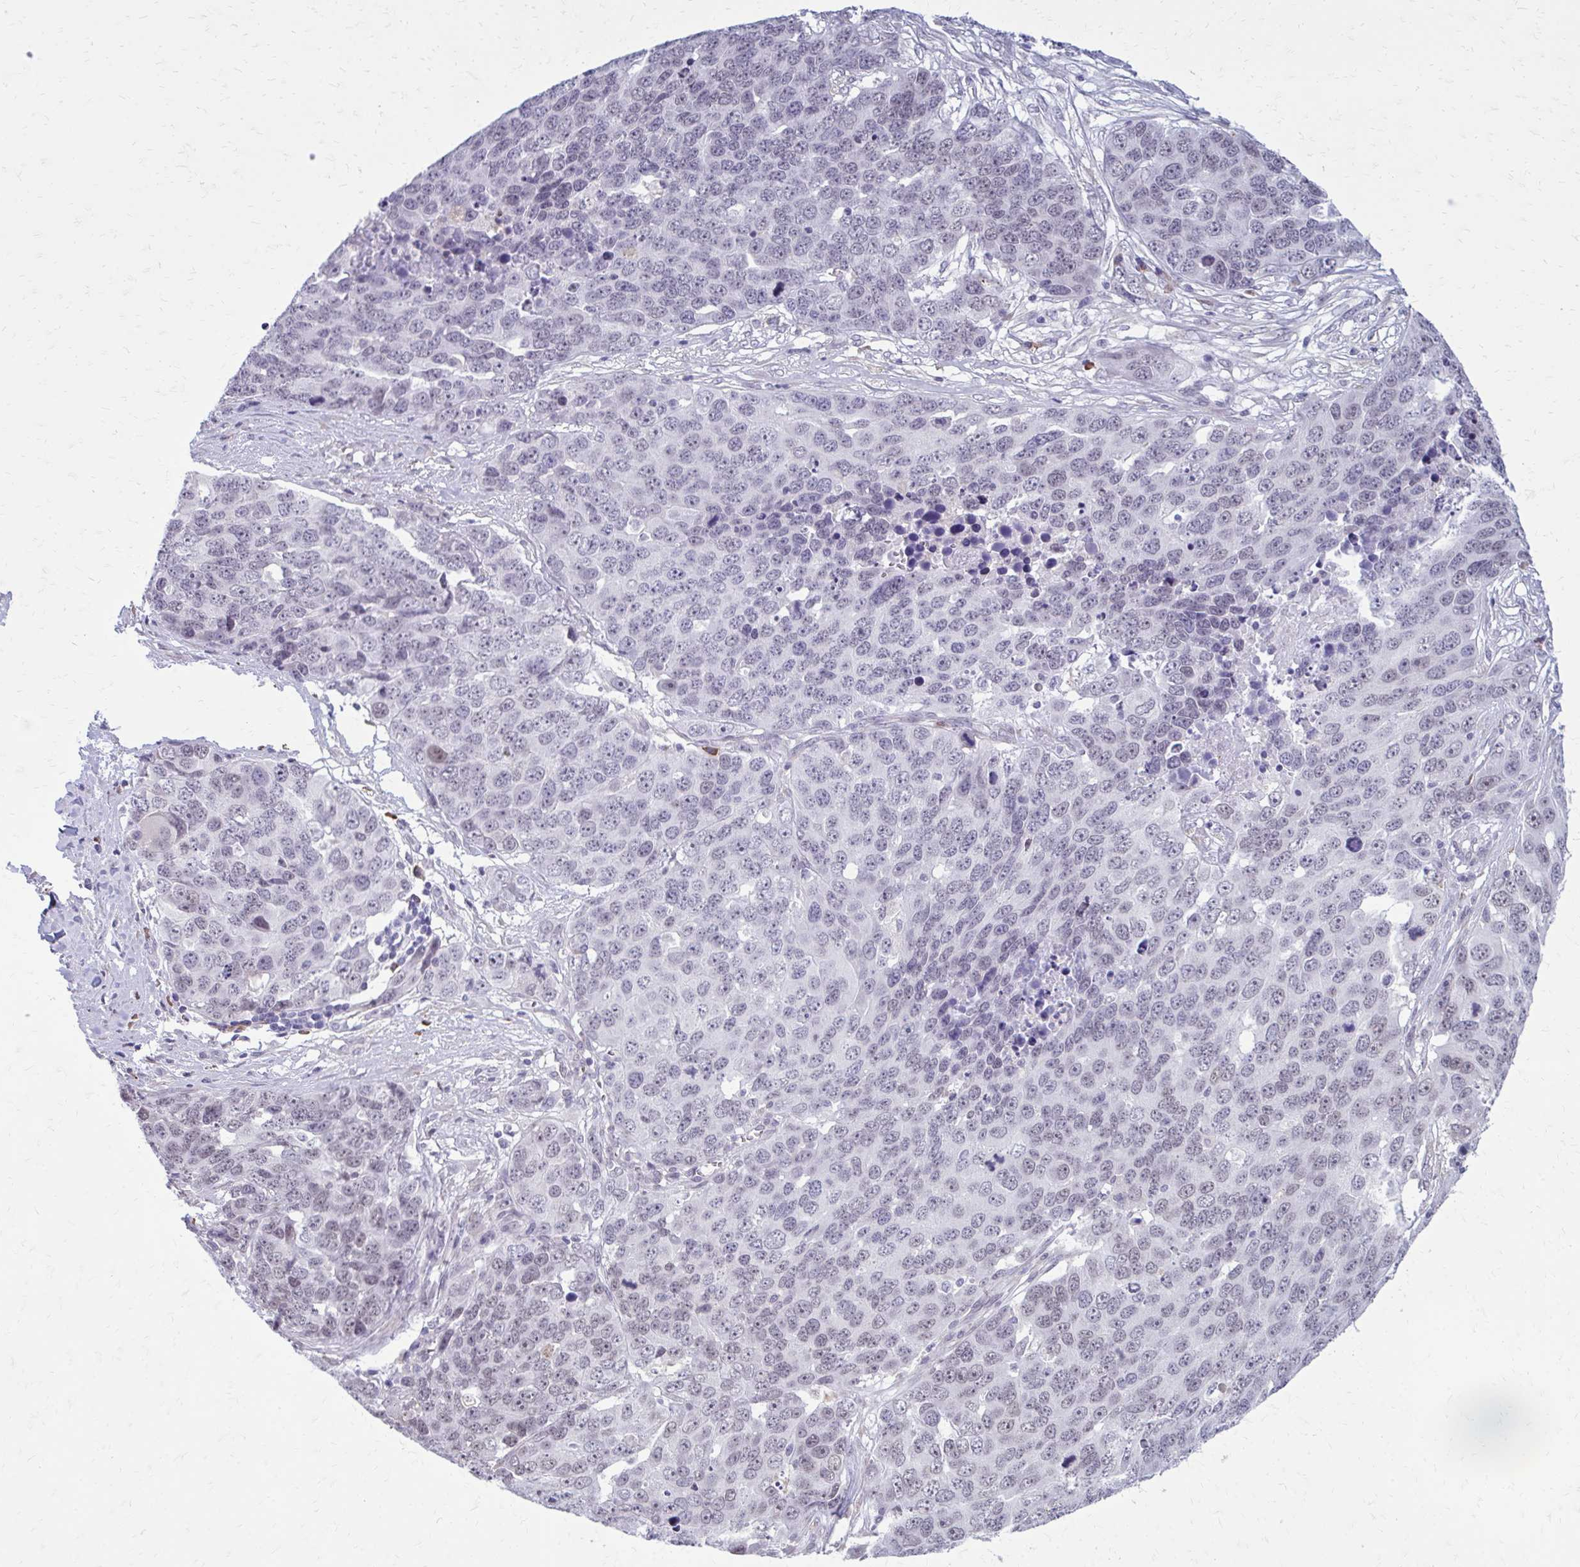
{"staining": {"intensity": "weak", "quantity": "<25%", "location": "nuclear"}, "tissue": "ovarian cancer", "cell_type": "Tumor cells", "image_type": "cancer", "snomed": [{"axis": "morphology", "description": "Cystadenocarcinoma, serous, NOS"}, {"axis": "topography", "description": "Ovary"}], "caption": "Immunohistochemical staining of human ovarian cancer shows no significant staining in tumor cells. The staining was performed using DAB (3,3'-diaminobenzidine) to visualize the protein expression in brown, while the nuclei were stained in blue with hematoxylin (Magnification: 20x).", "gene": "PROSER1", "patient": {"sex": "female", "age": 76}}